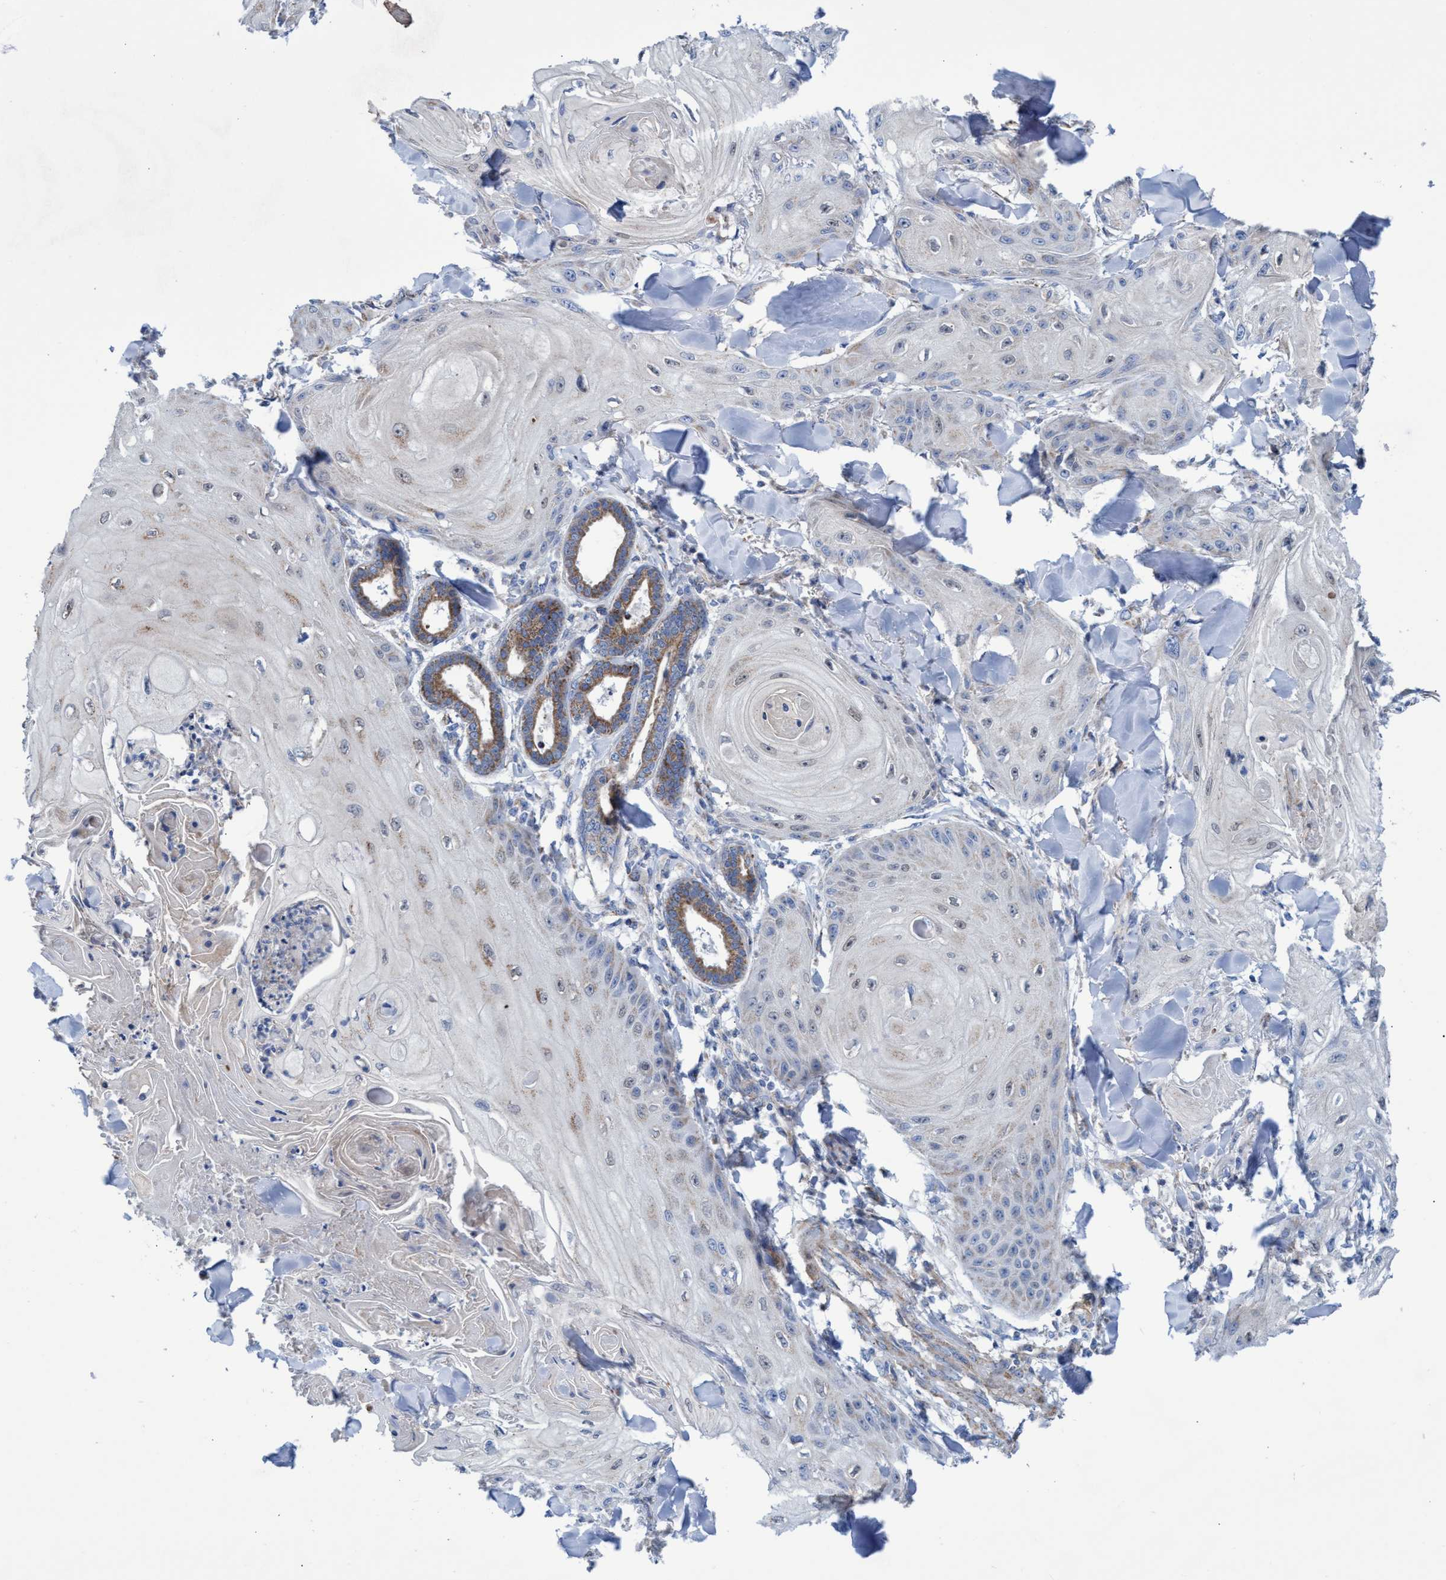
{"staining": {"intensity": "weak", "quantity": "<25%", "location": "cytoplasmic/membranous"}, "tissue": "skin cancer", "cell_type": "Tumor cells", "image_type": "cancer", "snomed": [{"axis": "morphology", "description": "Squamous cell carcinoma, NOS"}, {"axis": "topography", "description": "Skin"}], "caption": "The image reveals no staining of tumor cells in skin cancer.", "gene": "ZNF750", "patient": {"sex": "male", "age": 74}}